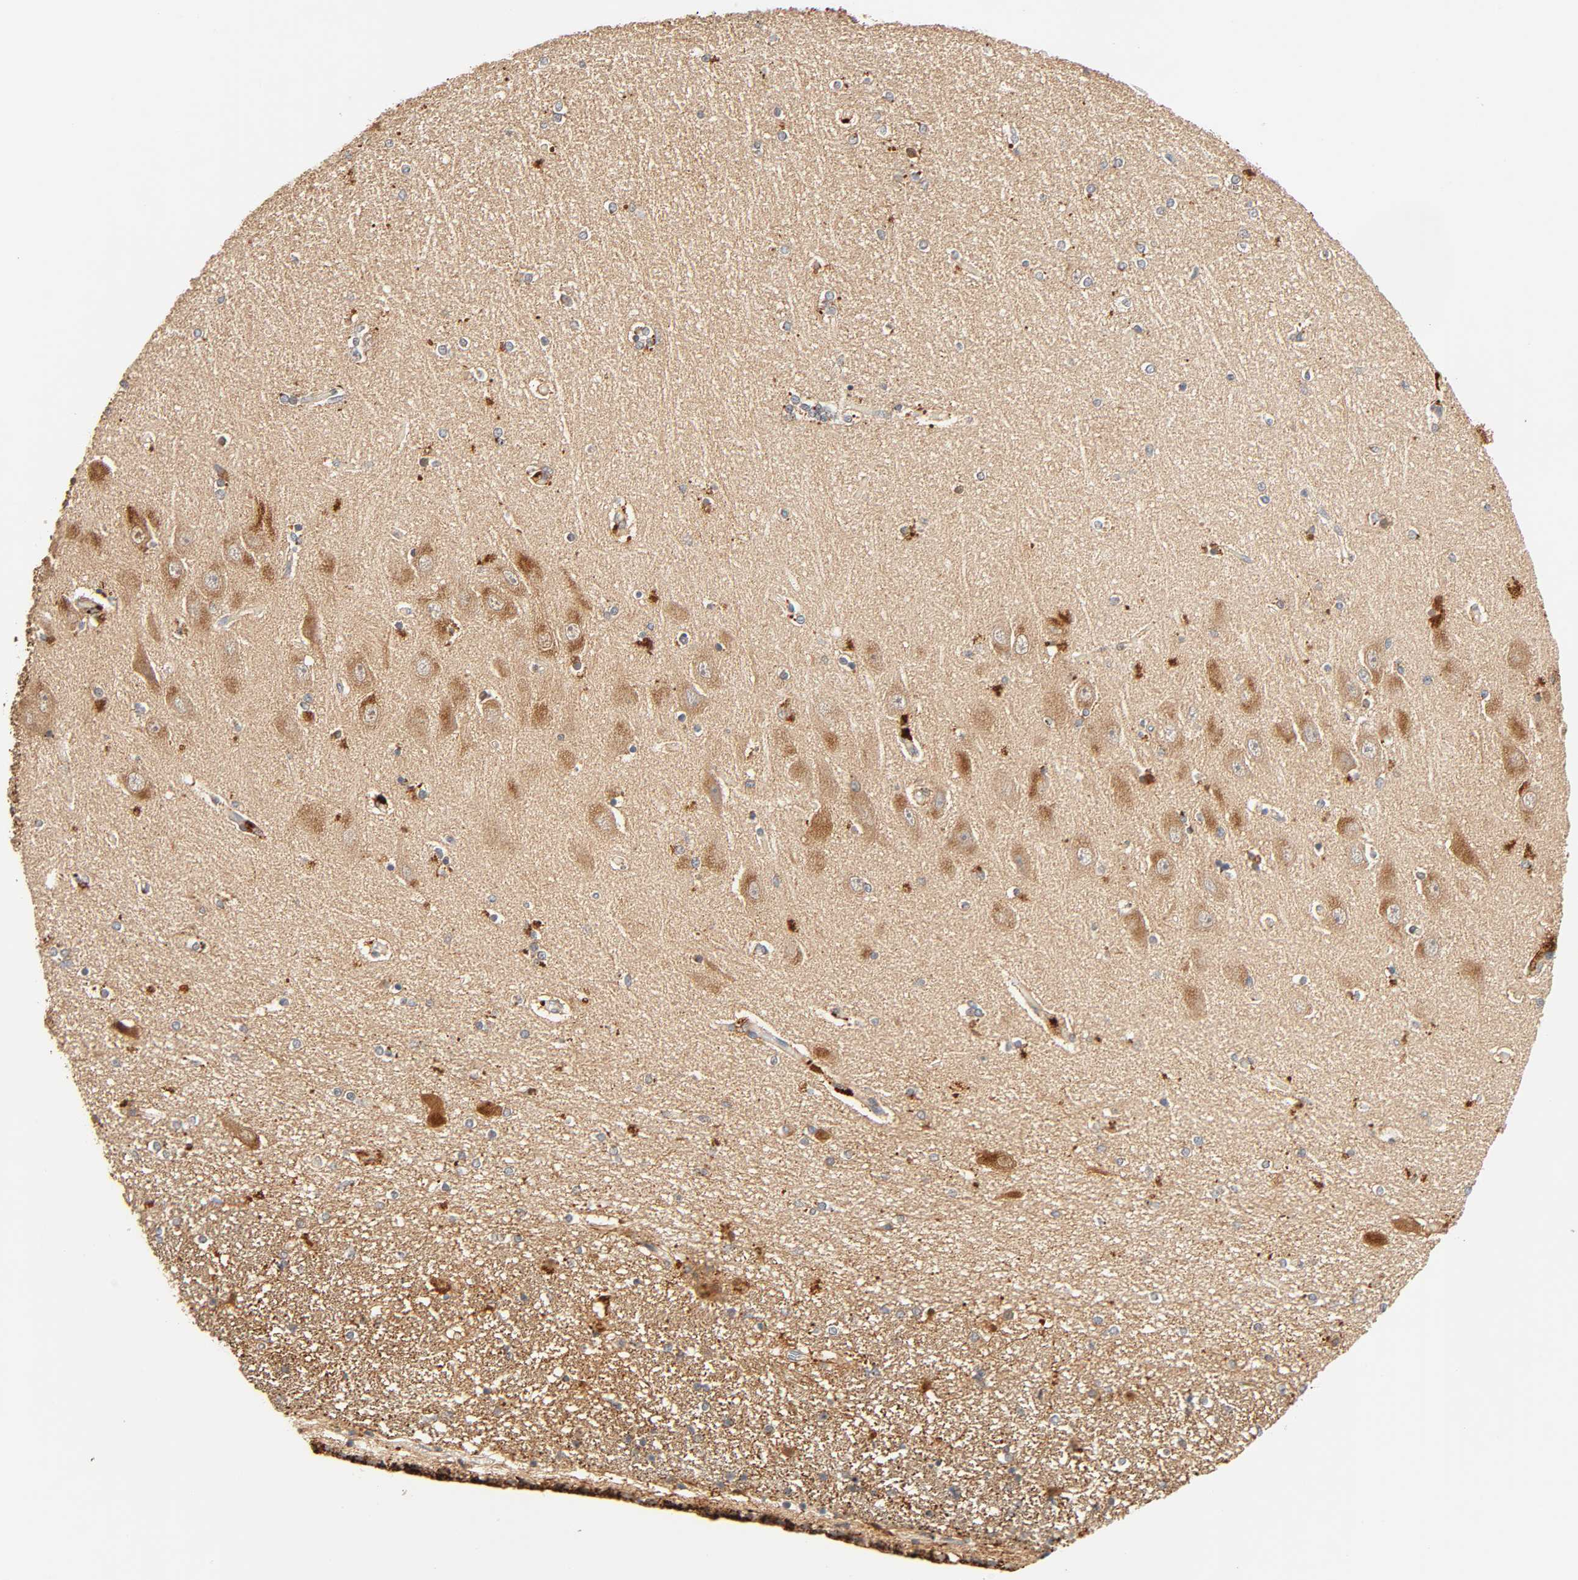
{"staining": {"intensity": "moderate", "quantity": ">75%", "location": "cytoplasmic/membranous"}, "tissue": "hippocampus", "cell_type": "Glial cells", "image_type": "normal", "snomed": [{"axis": "morphology", "description": "Normal tissue, NOS"}, {"axis": "topography", "description": "Hippocampus"}], "caption": "Immunohistochemical staining of normal human hippocampus displays >75% levels of moderate cytoplasmic/membranous protein expression in about >75% of glial cells. Ihc stains the protein in brown and the nuclei are stained blue.", "gene": "MAPK6", "patient": {"sex": "female", "age": 54}}